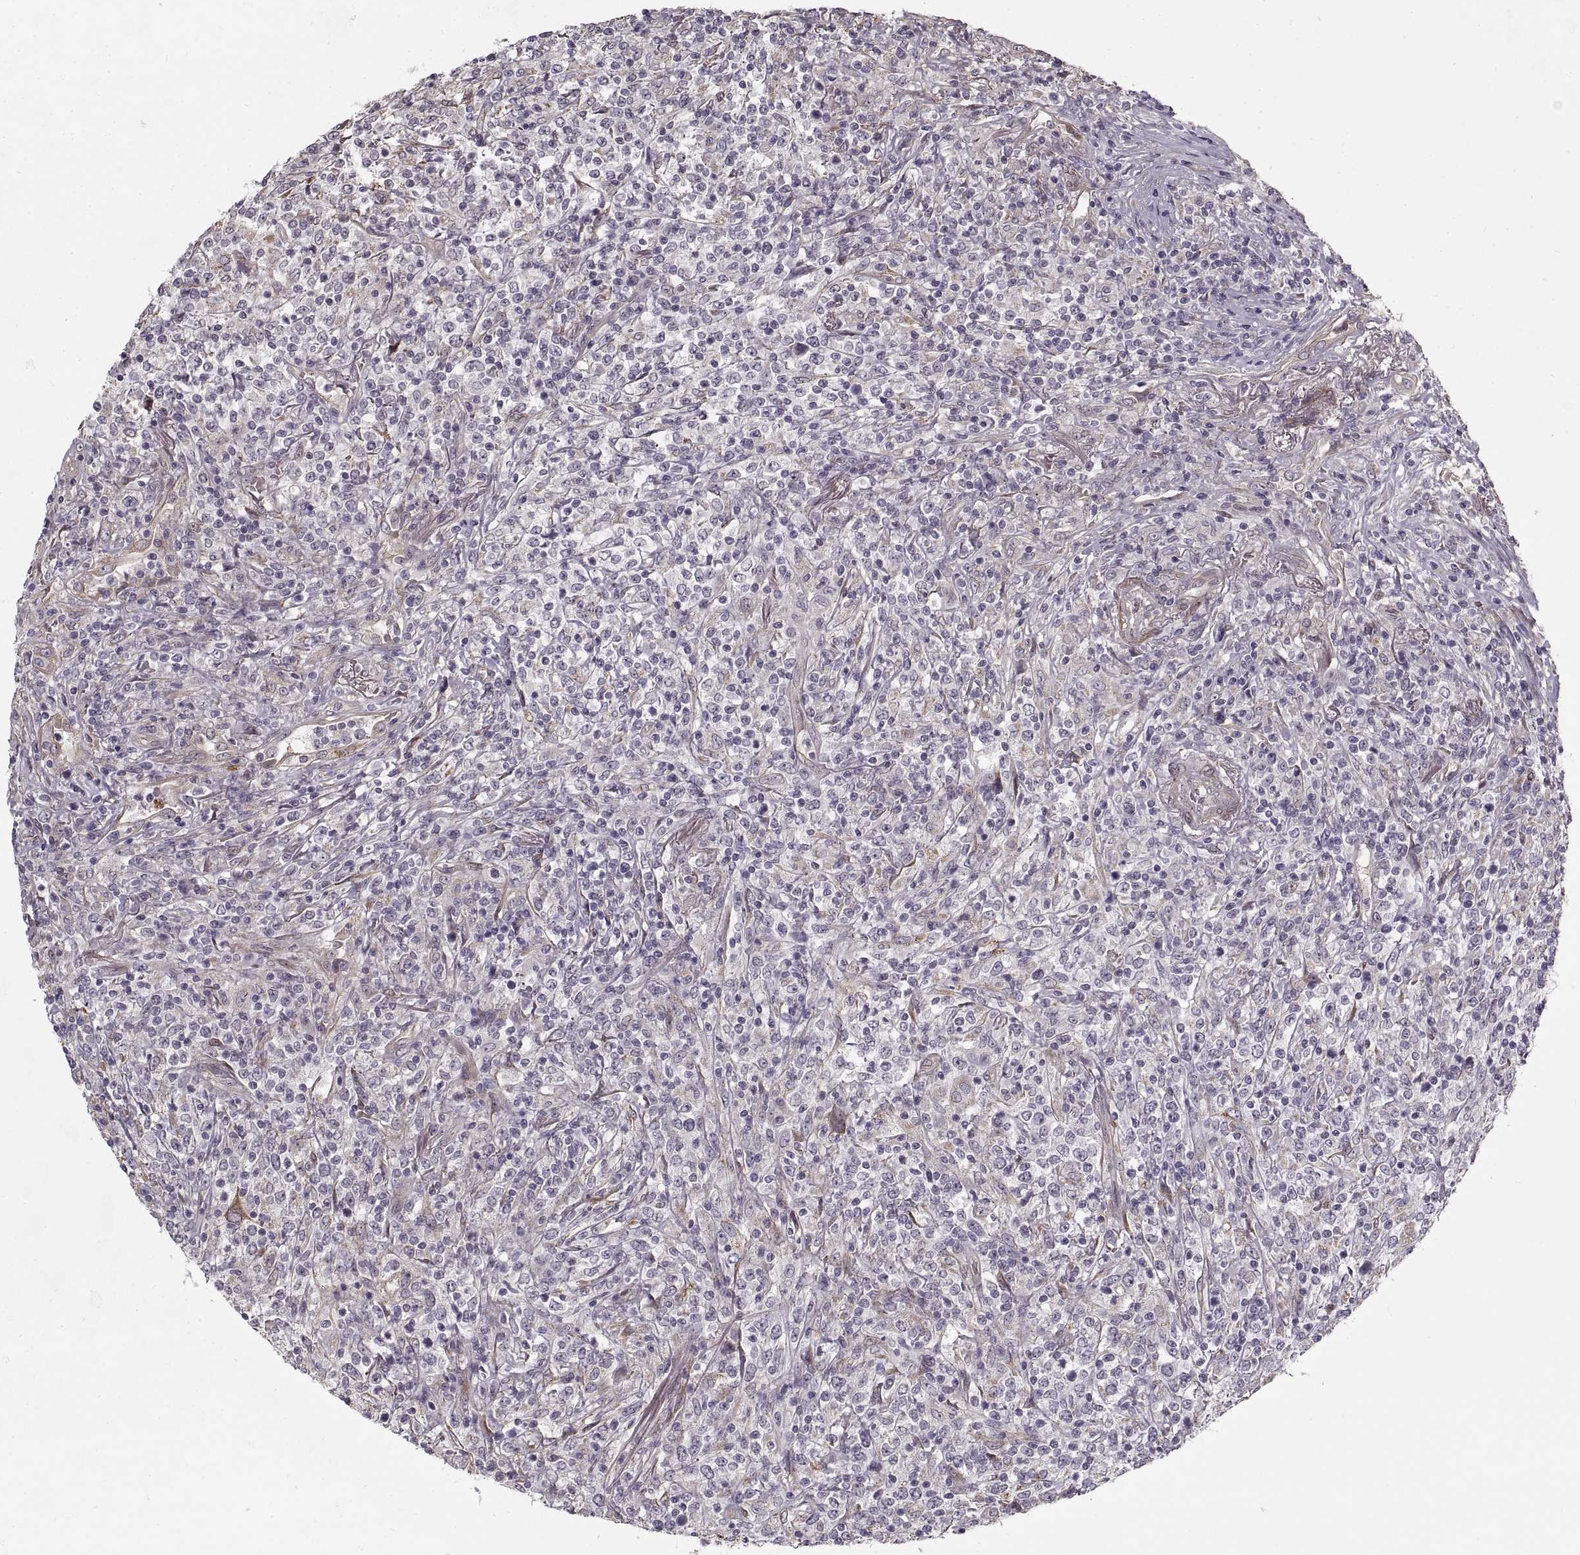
{"staining": {"intensity": "negative", "quantity": "none", "location": "none"}, "tissue": "lymphoma", "cell_type": "Tumor cells", "image_type": "cancer", "snomed": [{"axis": "morphology", "description": "Malignant lymphoma, non-Hodgkin's type, High grade"}, {"axis": "topography", "description": "Lung"}], "caption": "Immunohistochemical staining of lymphoma displays no significant positivity in tumor cells. (Brightfield microscopy of DAB (3,3'-diaminobenzidine) IHC at high magnification).", "gene": "LAMB2", "patient": {"sex": "male", "age": 79}}